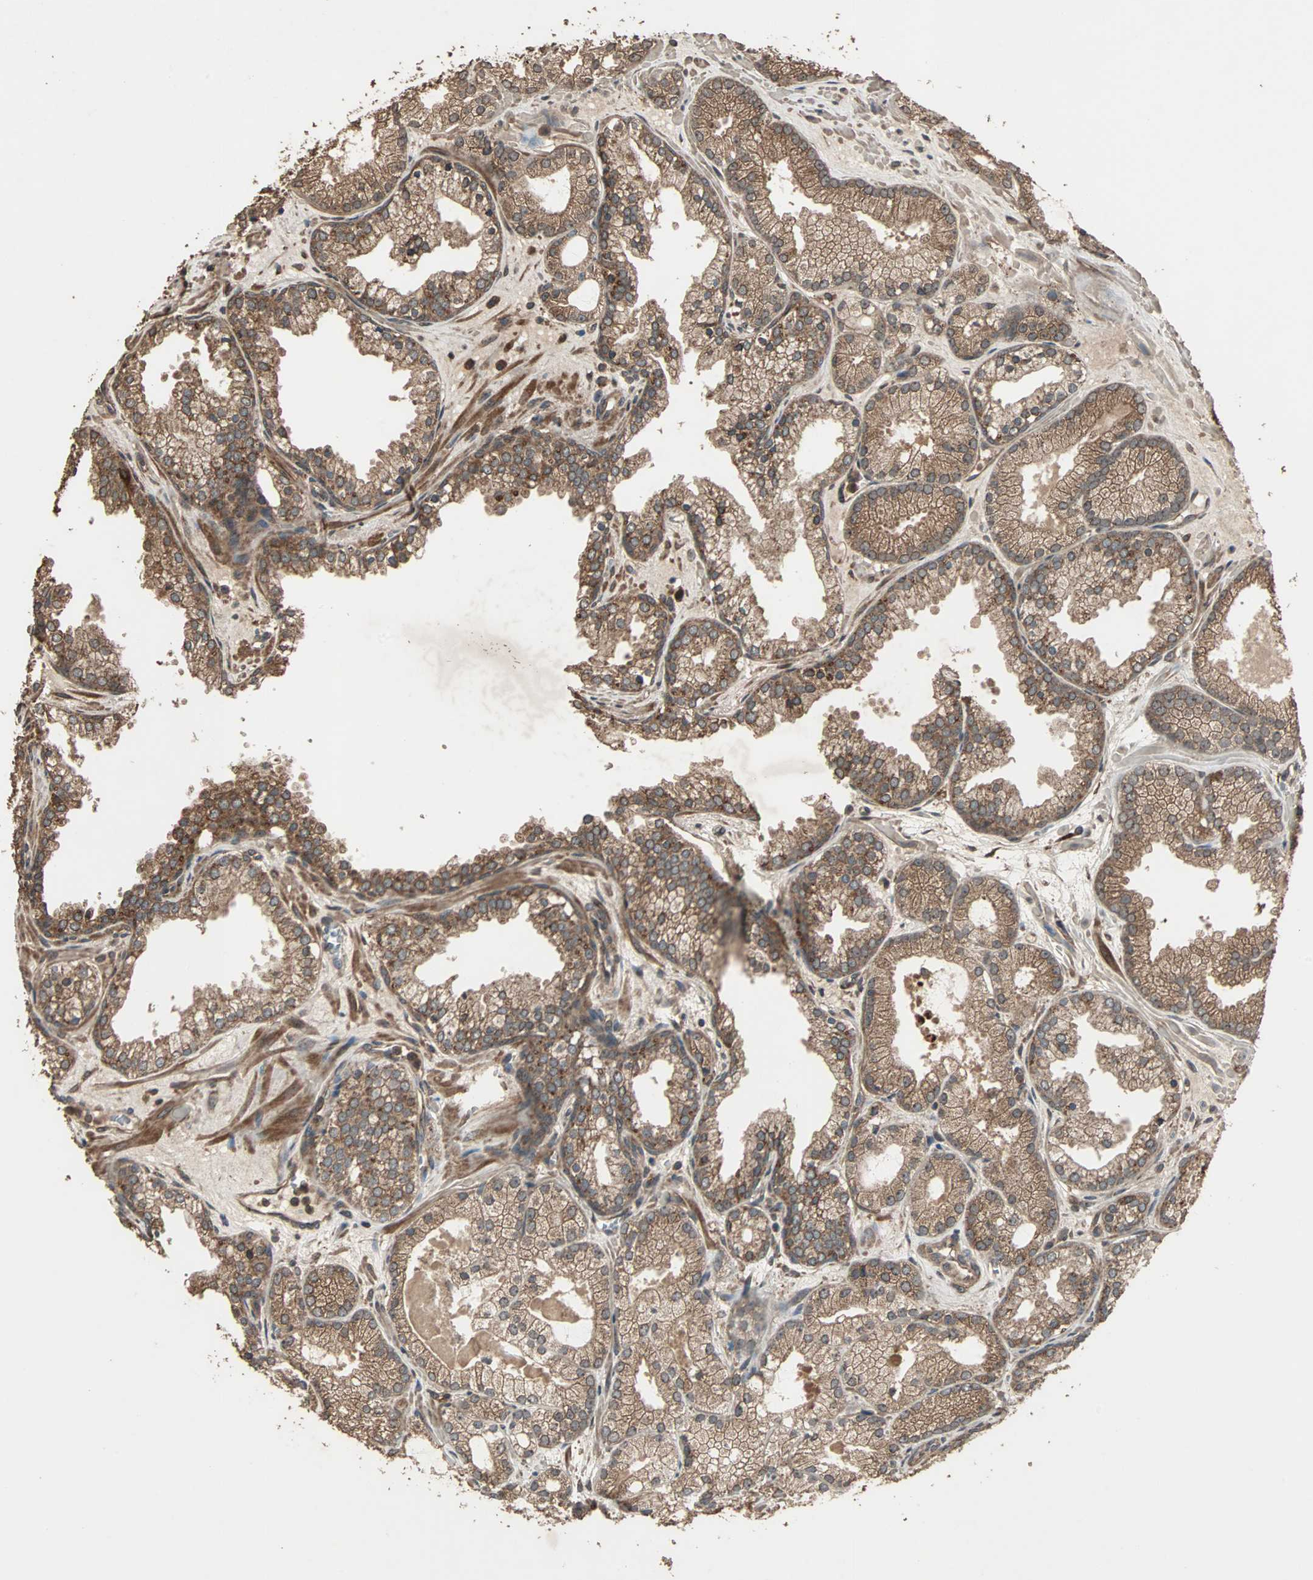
{"staining": {"intensity": "strong", "quantity": ">75%", "location": "cytoplasmic/membranous"}, "tissue": "prostate cancer", "cell_type": "Tumor cells", "image_type": "cancer", "snomed": [{"axis": "morphology", "description": "Adenocarcinoma, Low grade"}, {"axis": "topography", "description": "Prostate"}], "caption": "IHC image of prostate cancer stained for a protein (brown), which demonstrates high levels of strong cytoplasmic/membranous expression in approximately >75% of tumor cells.", "gene": "LAMTOR5", "patient": {"sex": "male", "age": 57}}